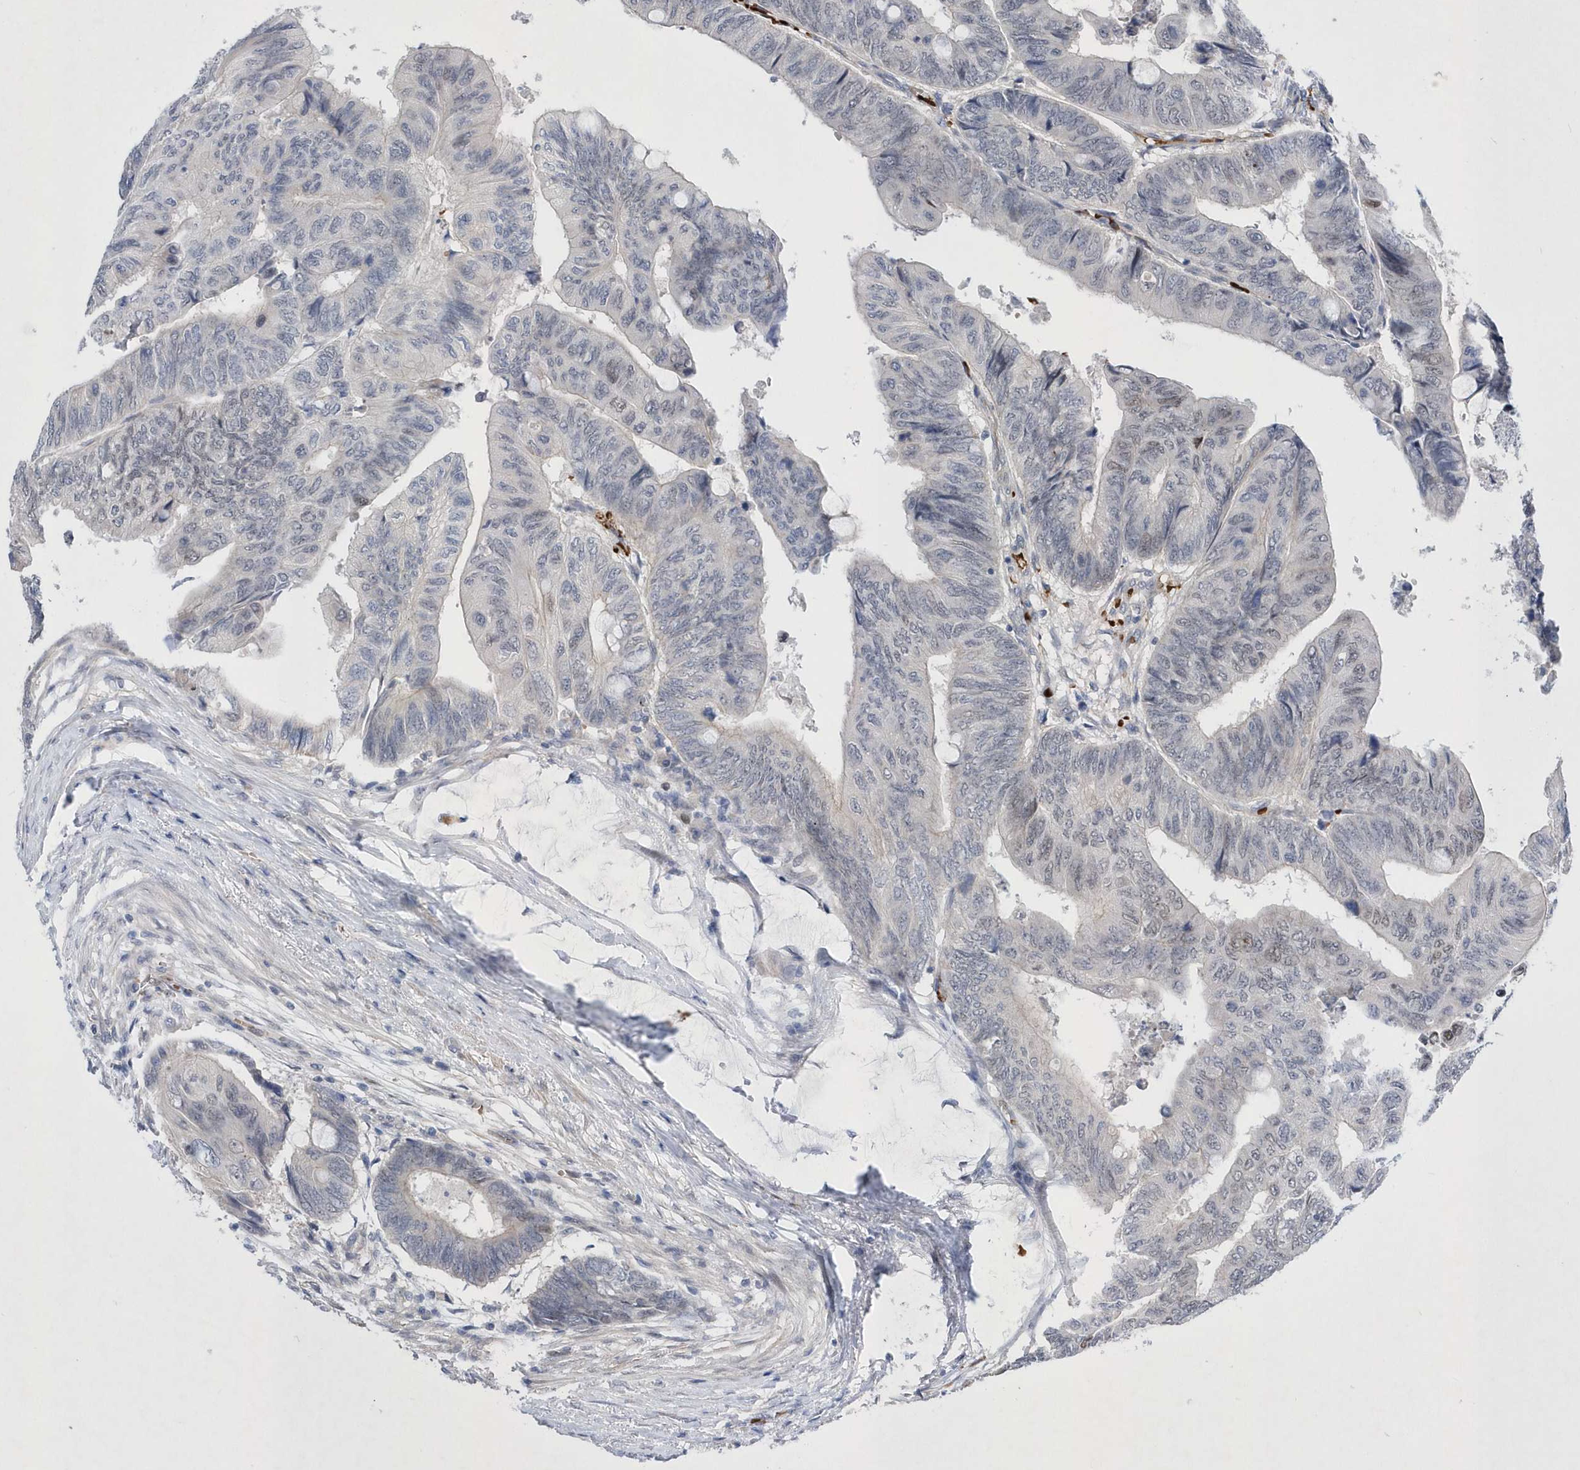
{"staining": {"intensity": "negative", "quantity": "none", "location": "none"}, "tissue": "colorectal cancer", "cell_type": "Tumor cells", "image_type": "cancer", "snomed": [{"axis": "morphology", "description": "Normal tissue, NOS"}, {"axis": "morphology", "description": "Adenocarcinoma, NOS"}, {"axis": "topography", "description": "Rectum"}, {"axis": "topography", "description": "Peripheral nerve tissue"}], "caption": "Image shows no significant protein staining in tumor cells of colorectal cancer.", "gene": "ZNF875", "patient": {"sex": "male", "age": 92}}